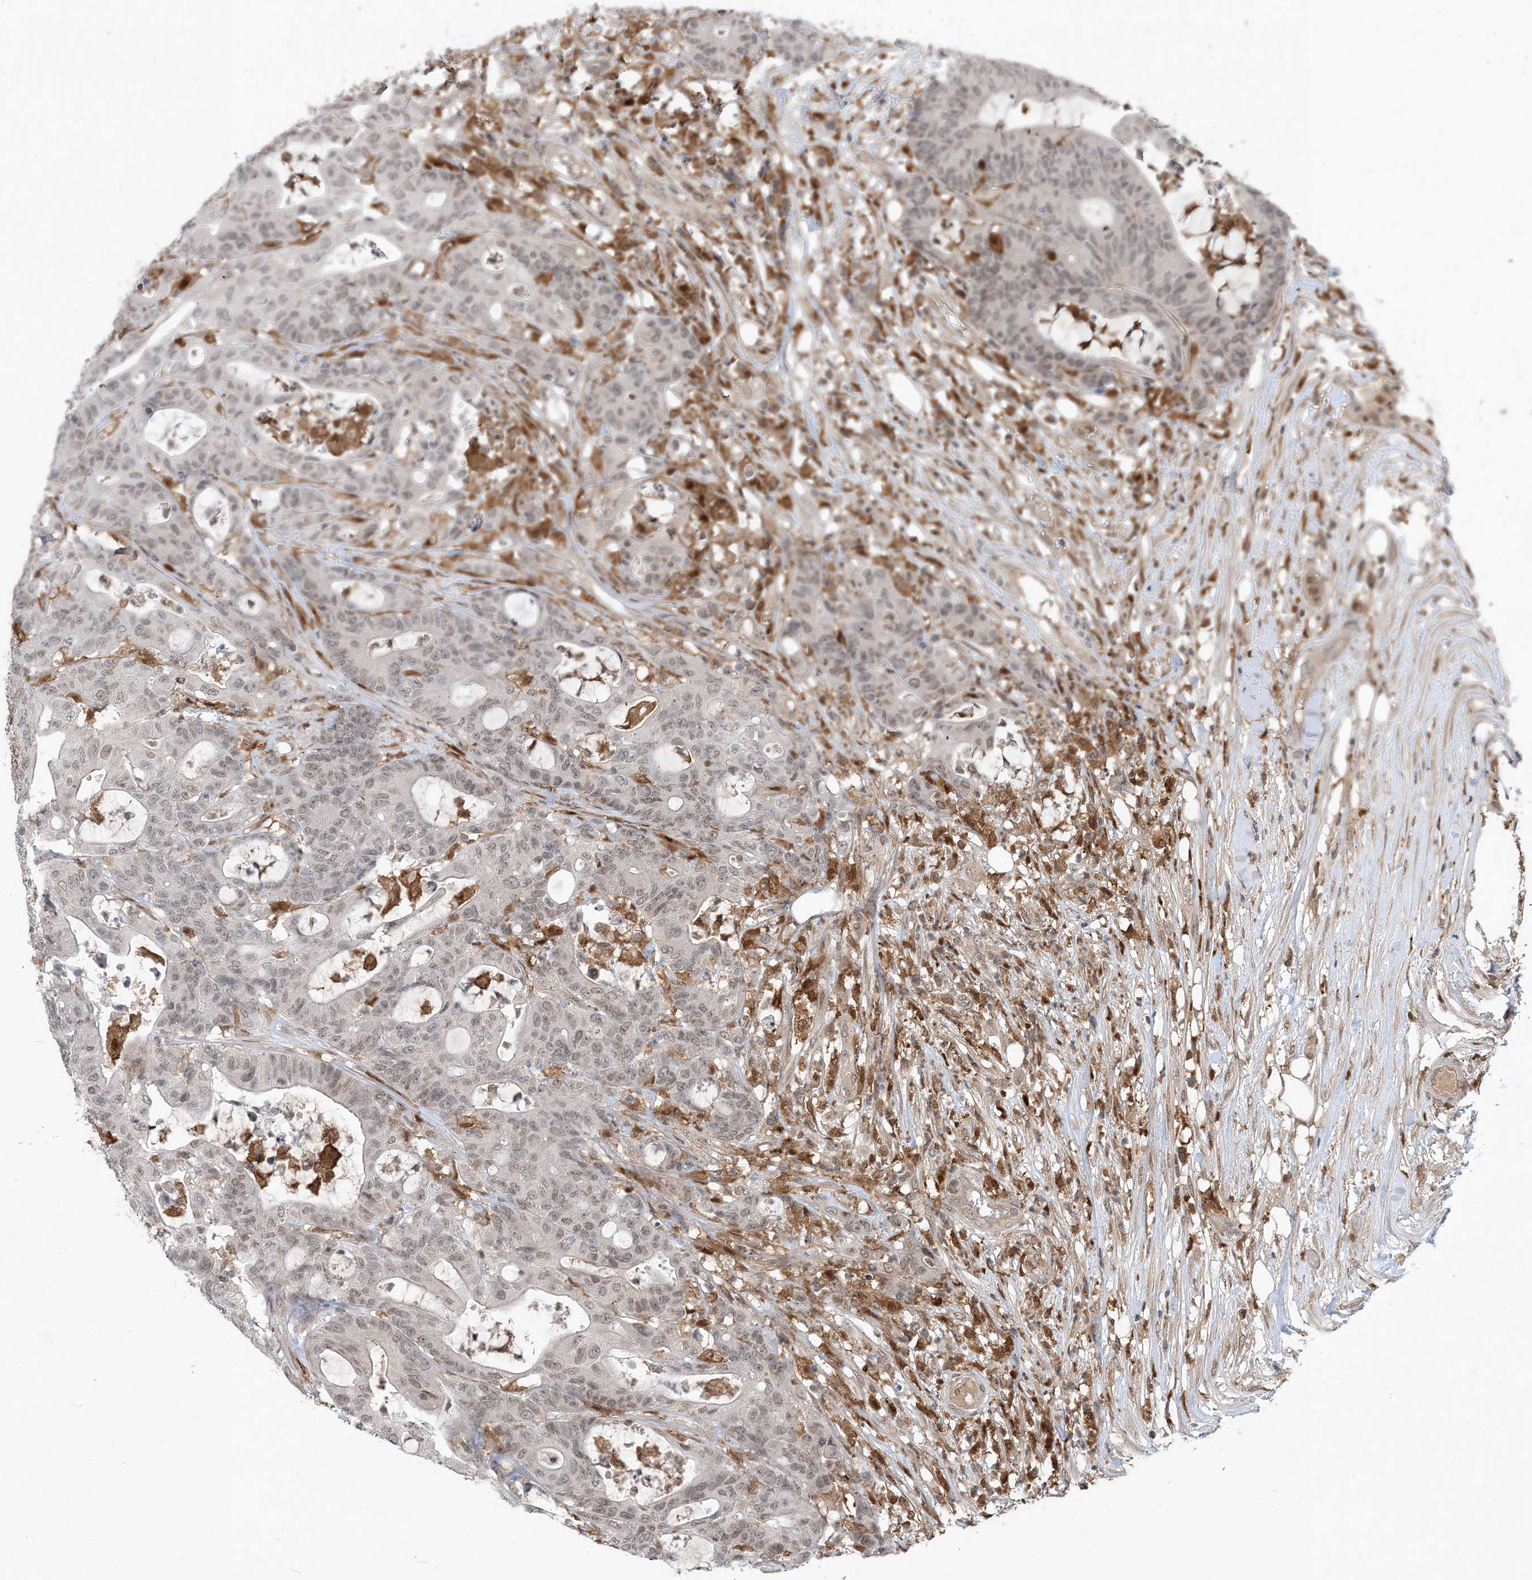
{"staining": {"intensity": "weak", "quantity": "25%-75%", "location": "nuclear"}, "tissue": "colorectal cancer", "cell_type": "Tumor cells", "image_type": "cancer", "snomed": [{"axis": "morphology", "description": "Adenocarcinoma, NOS"}, {"axis": "topography", "description": "Colon"}], "caption": "An immunohistochemistry histopathology image of tumor tissue is shown. Protein staining in brown labels weak nuclear positivity in colorectal adenocarcinoma within tumor cells.", "gene": "NAGK", "patient": {"sex": "female", "age": 84}}